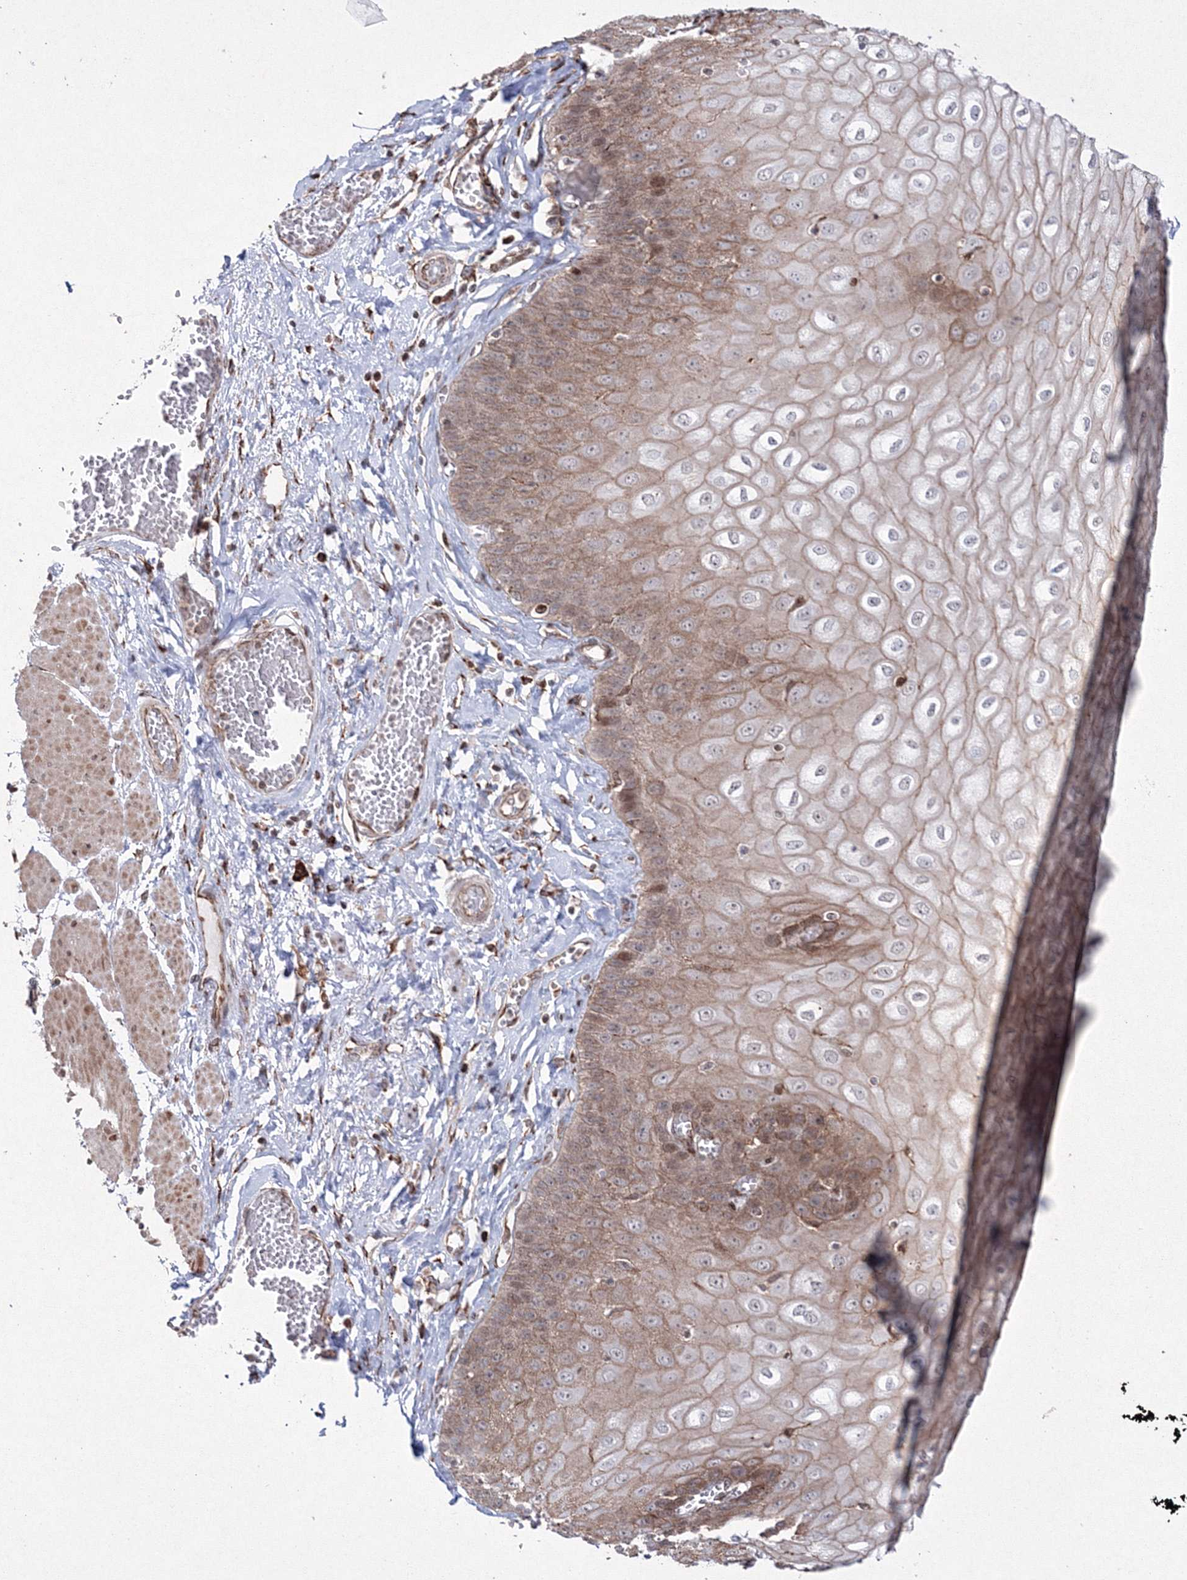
{"staining": {"intensity": "moderate", "quantity": ">75%", "location": "cytoplasmic/membranous"}, "tissue": "esophagus", "cell_type": "Squamous epithelial cells", "image_type": "normal", "snomed": [{"axis": "morphology", "description": "Normal tissue, NOS"}, {"axis": "topography", "description": "Esophagus"}], "caption": "Unremarkable esophagus demonstrates moderate cytoplasmic/membranous expression in about >75% of squamous epithelial cells.", "gene": "EFCAB12", "patient": {"sex": "male", "age": 60}}